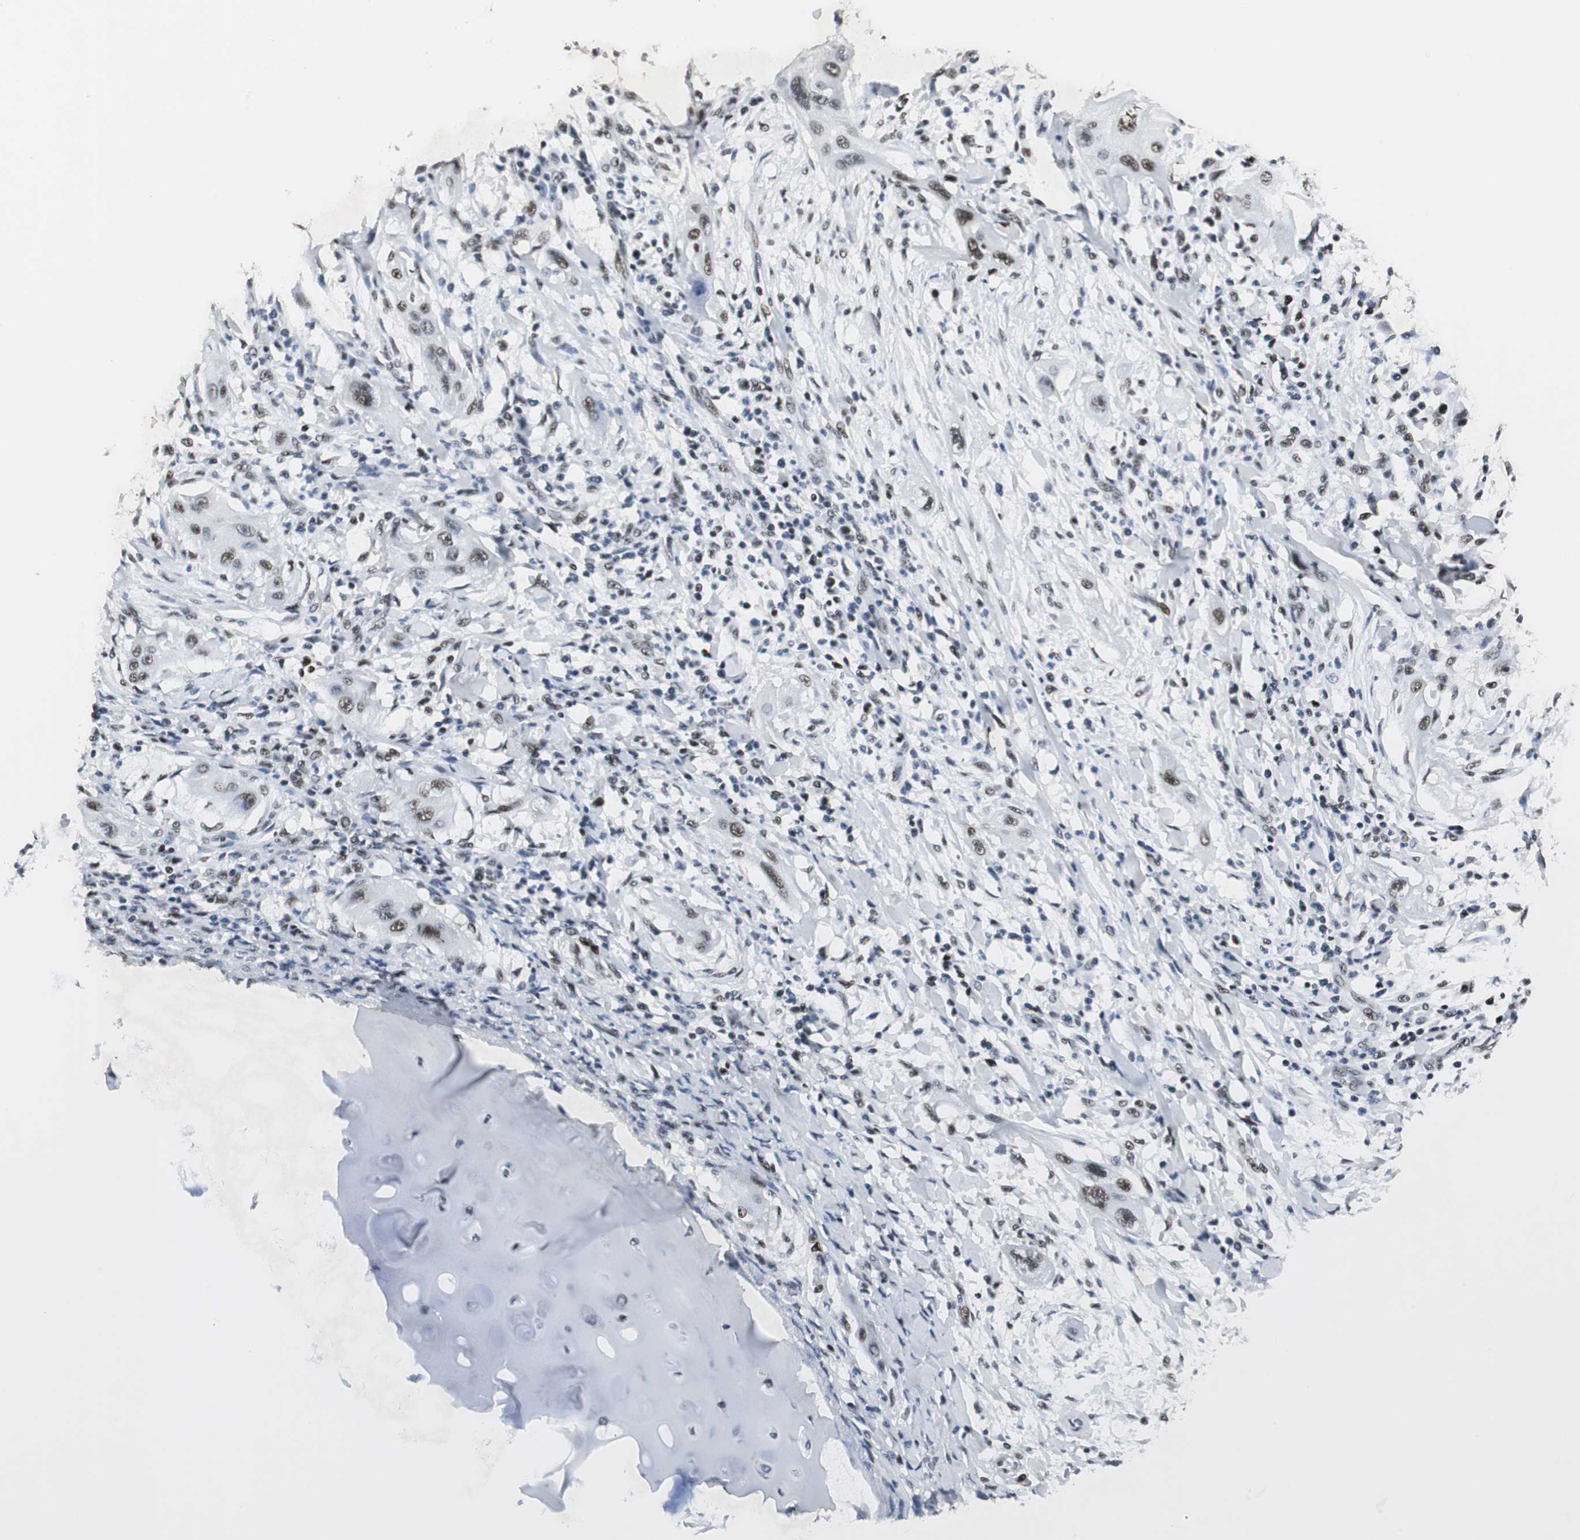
{"staining": {"intensity": "moderate", "quantity": ">75%", "location": "nuclear"}, "tissue": "lung cancer", "cell_type": "Tumor cells", "image_type": "cancer", "snomed": [{"axis": "morphology", "description": "Squamous cell carcinoma, NOS"}, {"axis": "topography", "description": "Lung"}], "caption": "An image of squamous cell carcinoma (lung) stained for a protein shows moderate nuclear brown staining in tumor cells. The staining was performed using DAB (3,3'-diaminobenzidine), with brown indicating positive protein expression. Nuclei are stained blue with hematoxylin.", "gene": "MEF2D", "patient": {"sex": "female", "age": 47}}